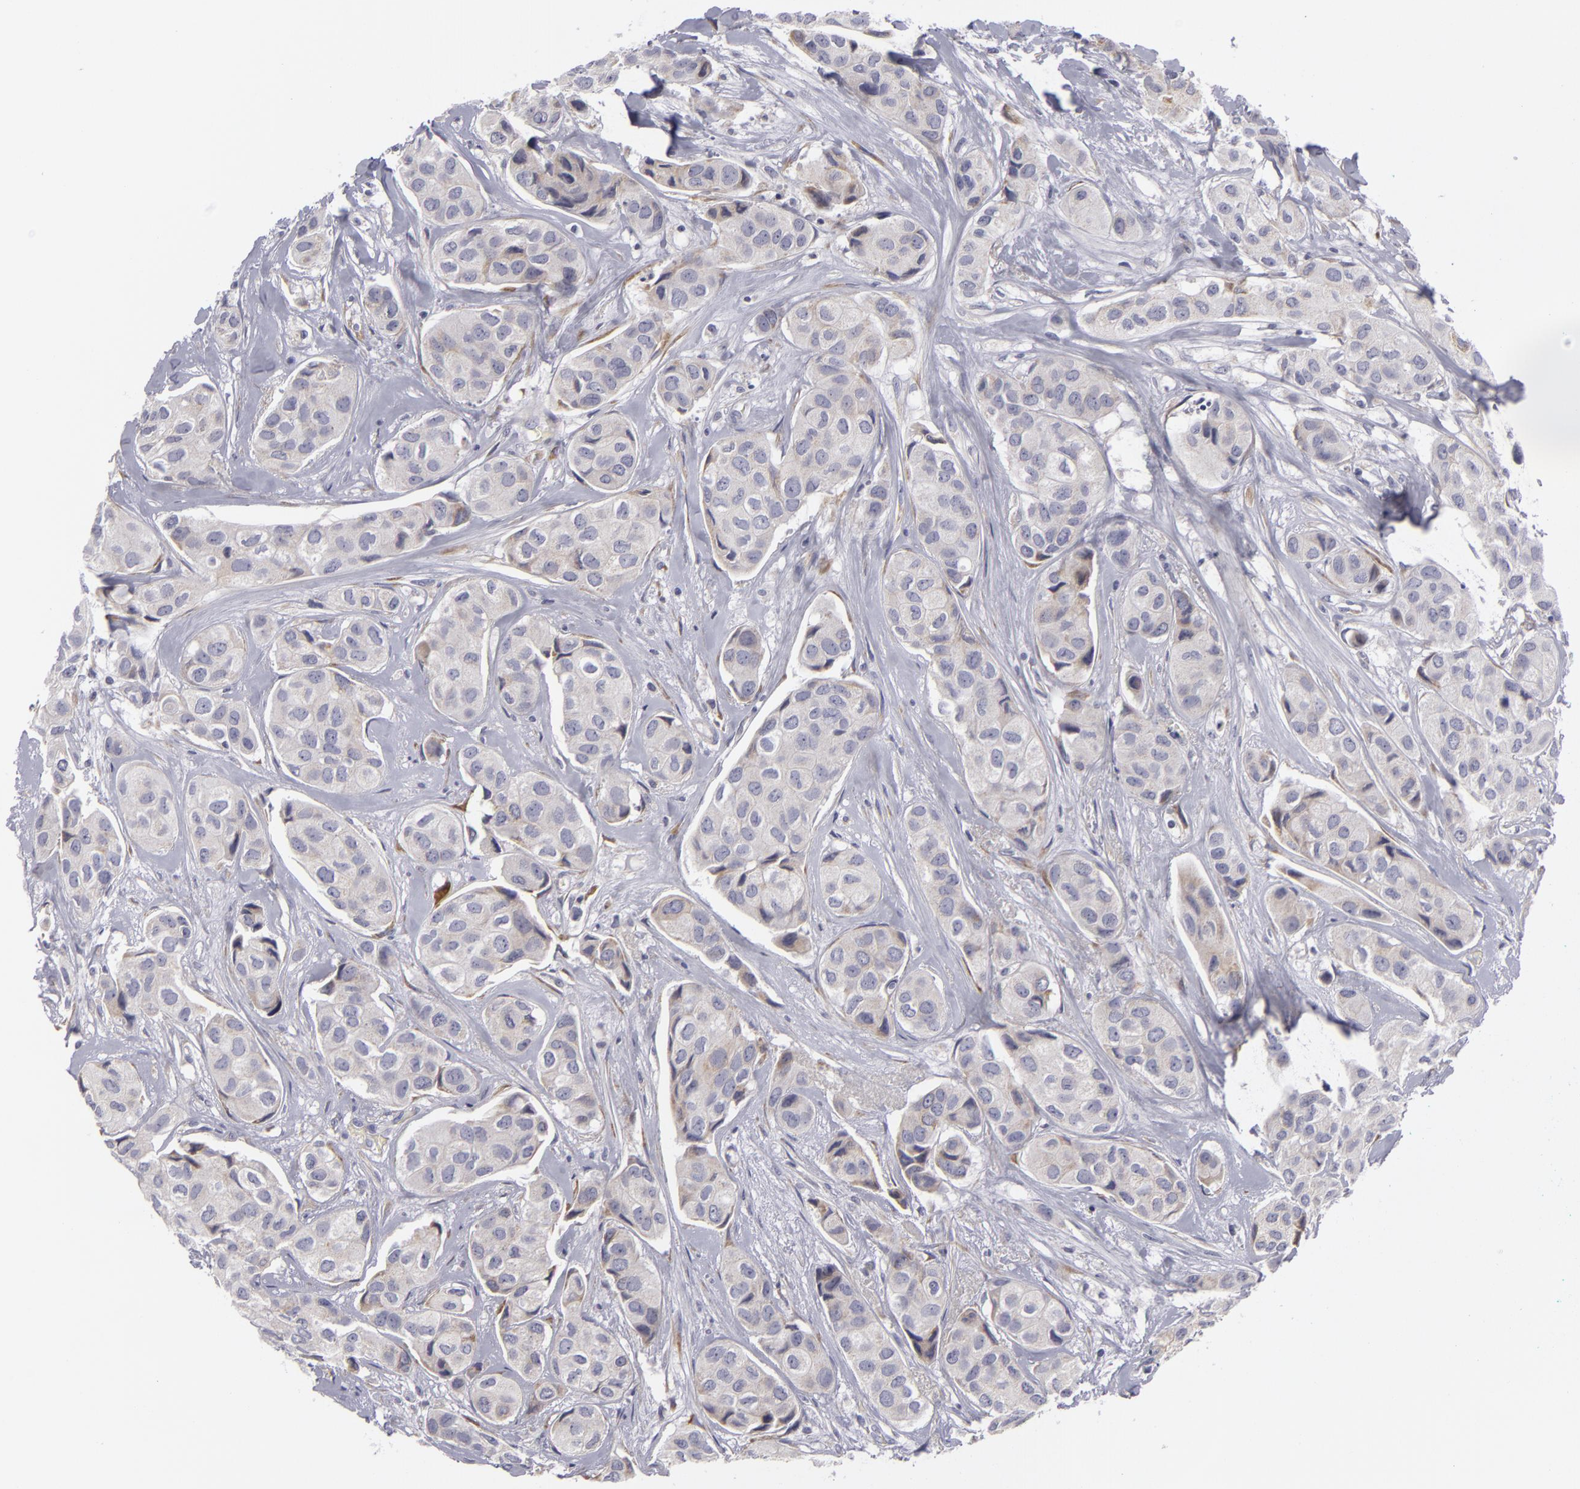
{"staining": {"intensity": "weak", "quantity": "<25%", "location": "cytoplasmic/membranous"}, "tissue": "breast cancer", "cell_type": "Tumor cells", "image_type": "cancer", "snomed": [{"axis": "morphology", "description": "Duct carcinoma"}, {"axis": "topography", "description": "Breast"}], "caption": "Immunohistochemistry of breast invasive ductal carcinoma shows no positivity in tumor cells.", "gene": "ATP2B3", "patient": {"sex": "female", "age": 68}}